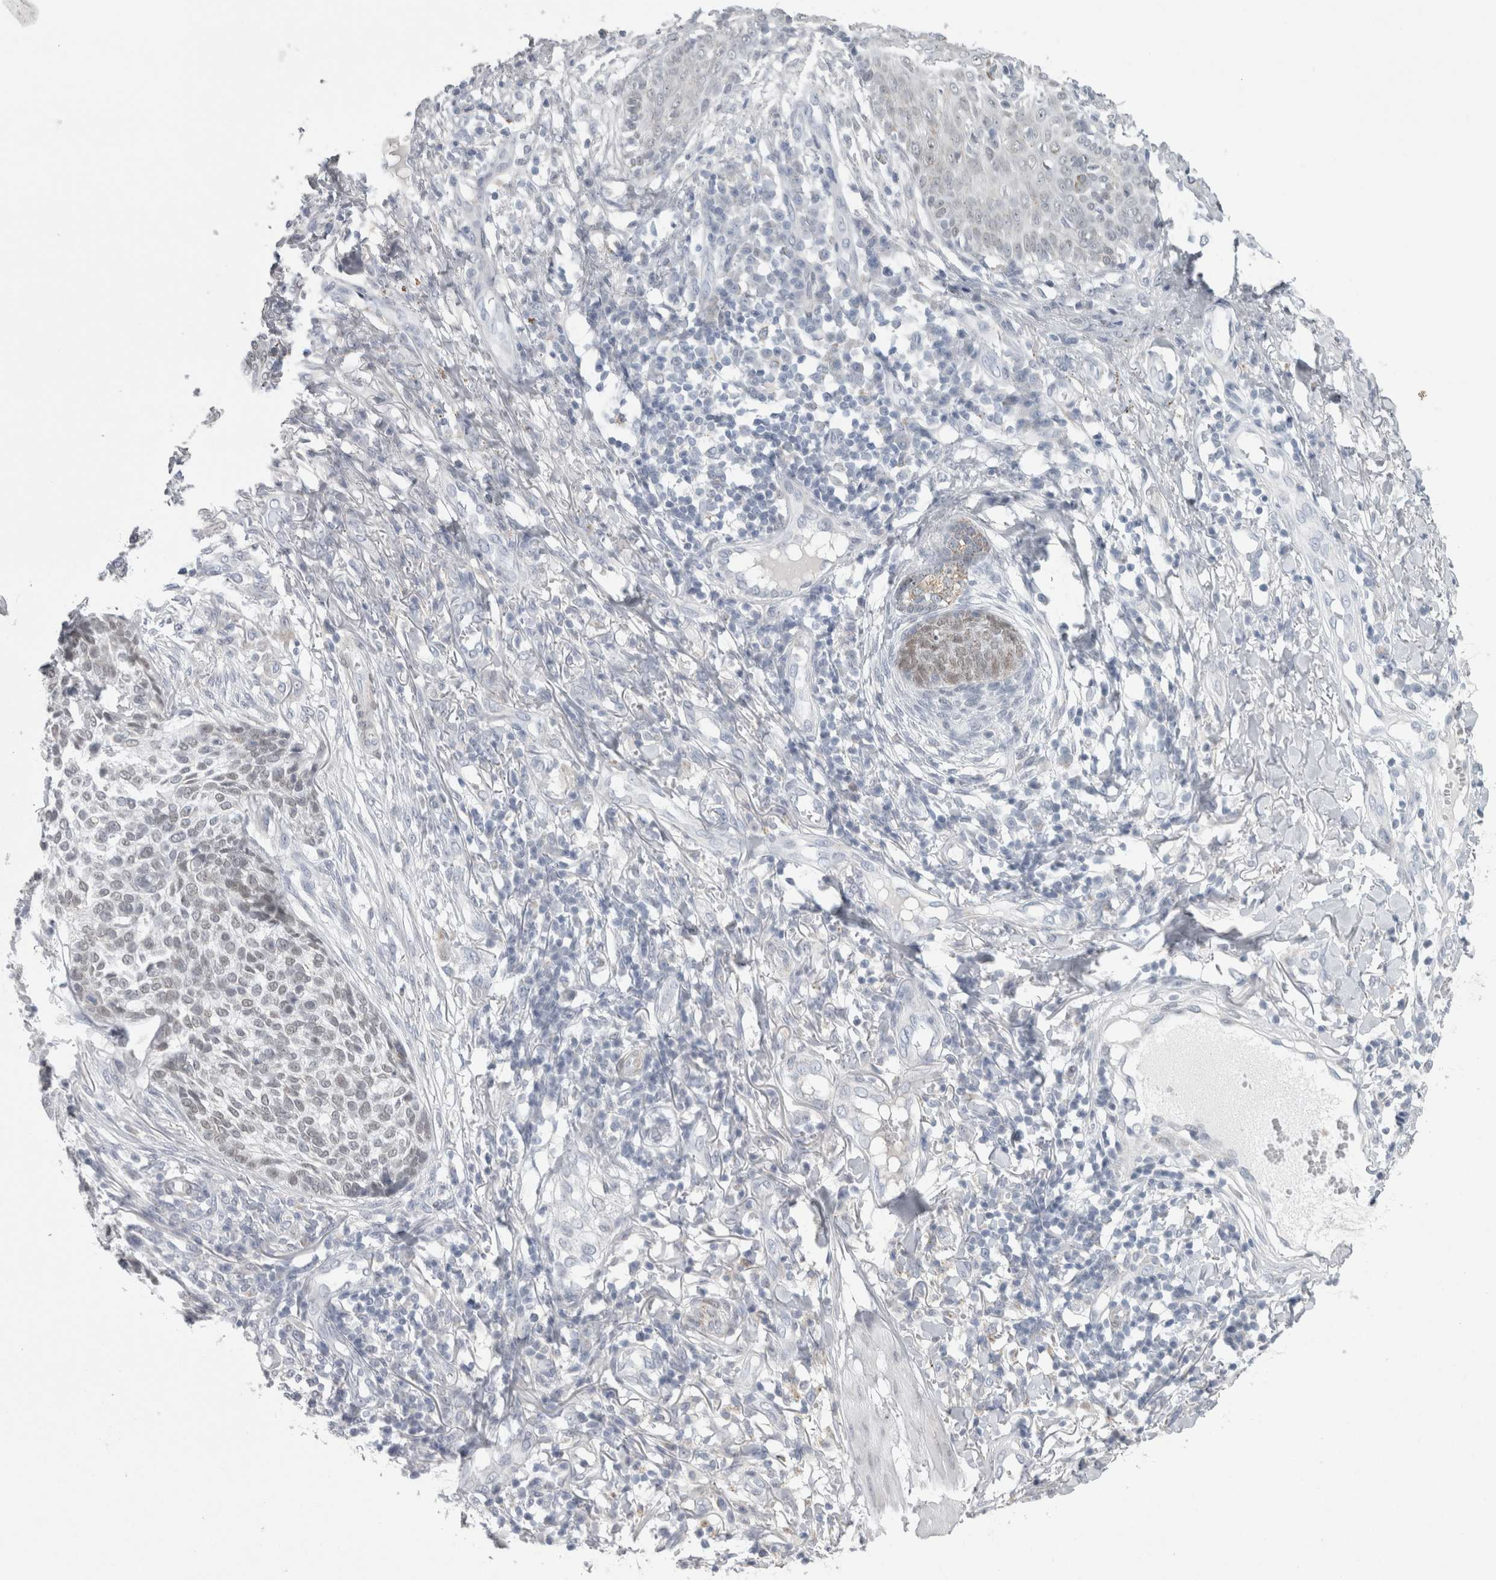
{"staining": {"intensity": "negative", "quantity": "none", "location": "none"}, "tissue": "skin cancer", "cell_type": "Tumor cells", "image_type": "cancer", "snomed": [{"axis": "morphology", "description": "Basal cell carcinoma"}, {"axis": "topography", "description": "Skin"}], "caption": "Micrograph shows no significant protein expression in tumor cells of skin basal cell carcinoma. (Stains: DAB IHC with hematoxylin counter stain, Microscopy: brightfield microscopy at high magnification).", "gene": "PLIN1", "patient": {"sex": "female", "age": 64}}